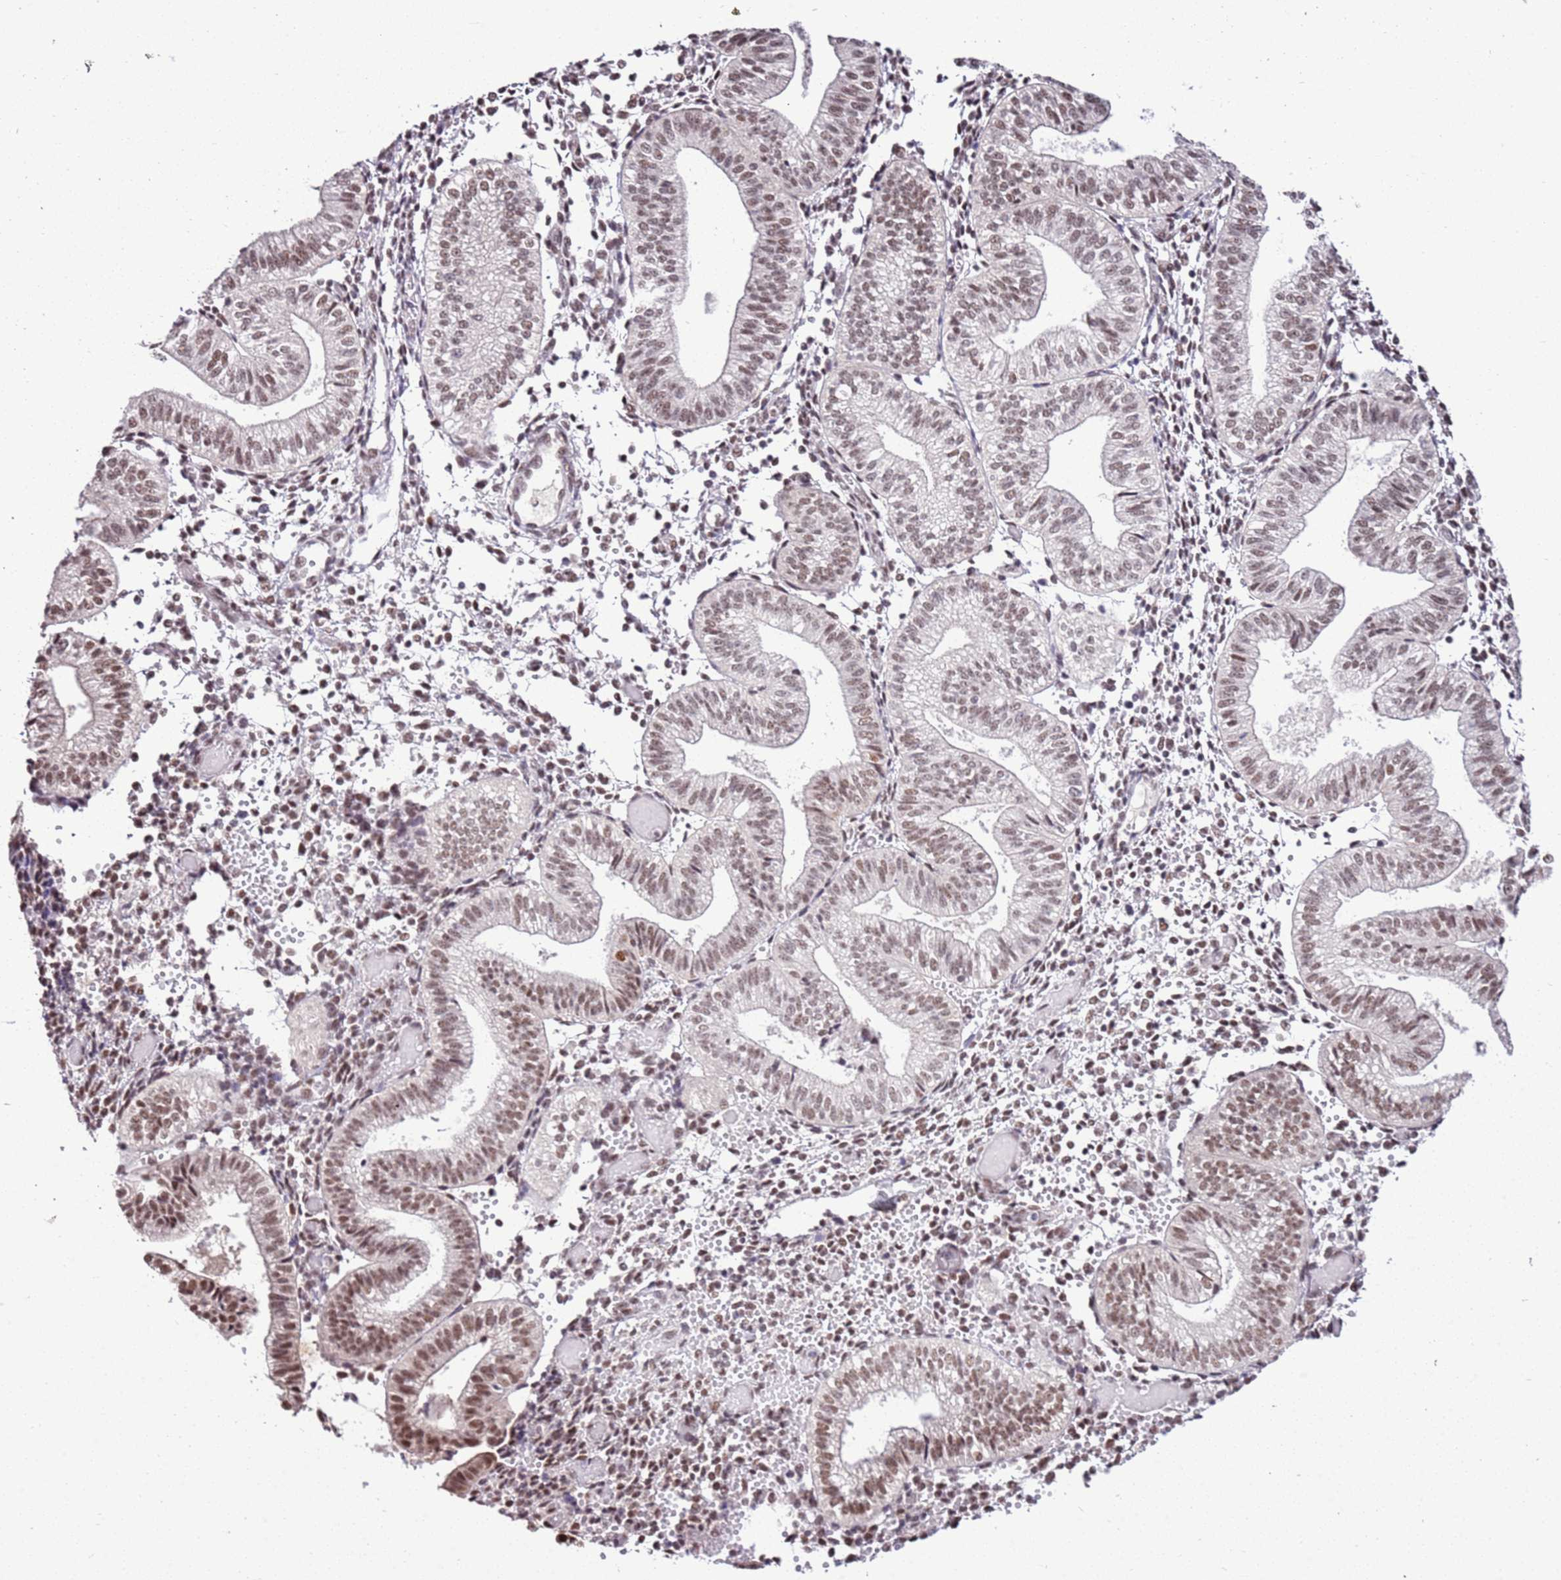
{"staining": {"intensity": "moderate", "quantity": "25%-75%", "location": "cytoplasmic/membranous,nuclear"}, "tissue": "endometrium", "cell_type": "Cells in endometrial stroma", "image_type": "normal", "snomed": [{"axis": "morphology", "description": "Normal tissue, NOS"}, {"axis": "topography", "description": "Endometrium"}], "caption": "A medium amount of moderate cytoplasmic/membranous,nuclear staining is identified in about 25%-75% of cells in endometrial stroma in benign endometrium. (DAB (3,3'-diaminobenzidine) IHC, brown staining for protein, blue staining for nuclei).", "gene": "AKAP8L", "patient": {"sex": "female", "age": 34}}